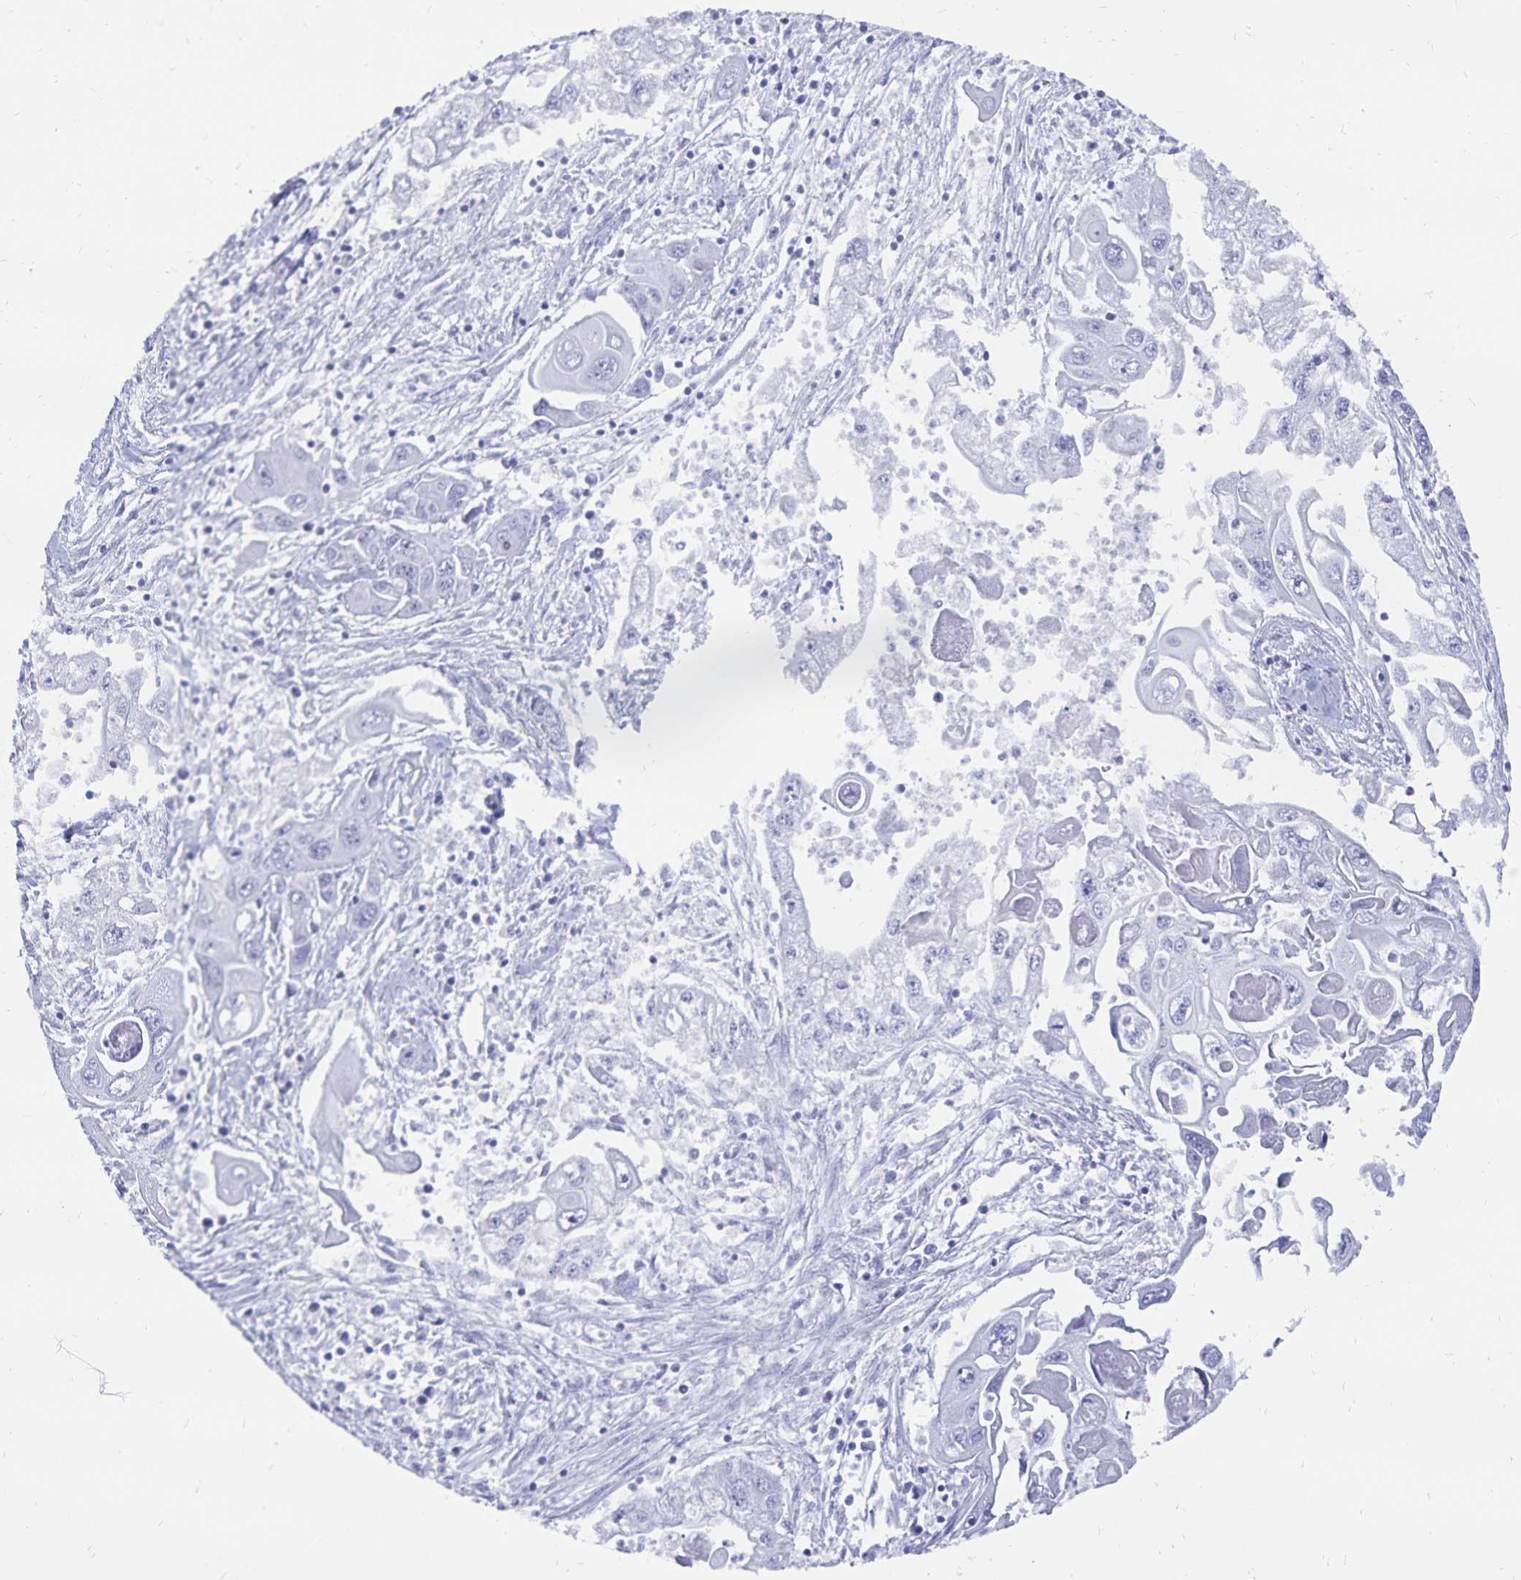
{"staining": {"intensity": "negative", "quantity": "none", "location": "none"}, "tissue": "pancreatic cancer", "cell_type": "Tumor cells", "image_type": "cancer", "snomed": [{"axis": "morphology", "description": "Adenocarcinoma, NOS"}, {"axis": "topography", "description": "Pancreas"}], "caption": "Immunohistochemistry histopathology image of human pancreatic adenocarcinoma stained for a protein (brown), which reveals no staining in tumor cells. (DAB immunohistochemistry (IHC), high magnification).", "gene": "ADH1A", "patient": {"sex": "male", "age": 70}}